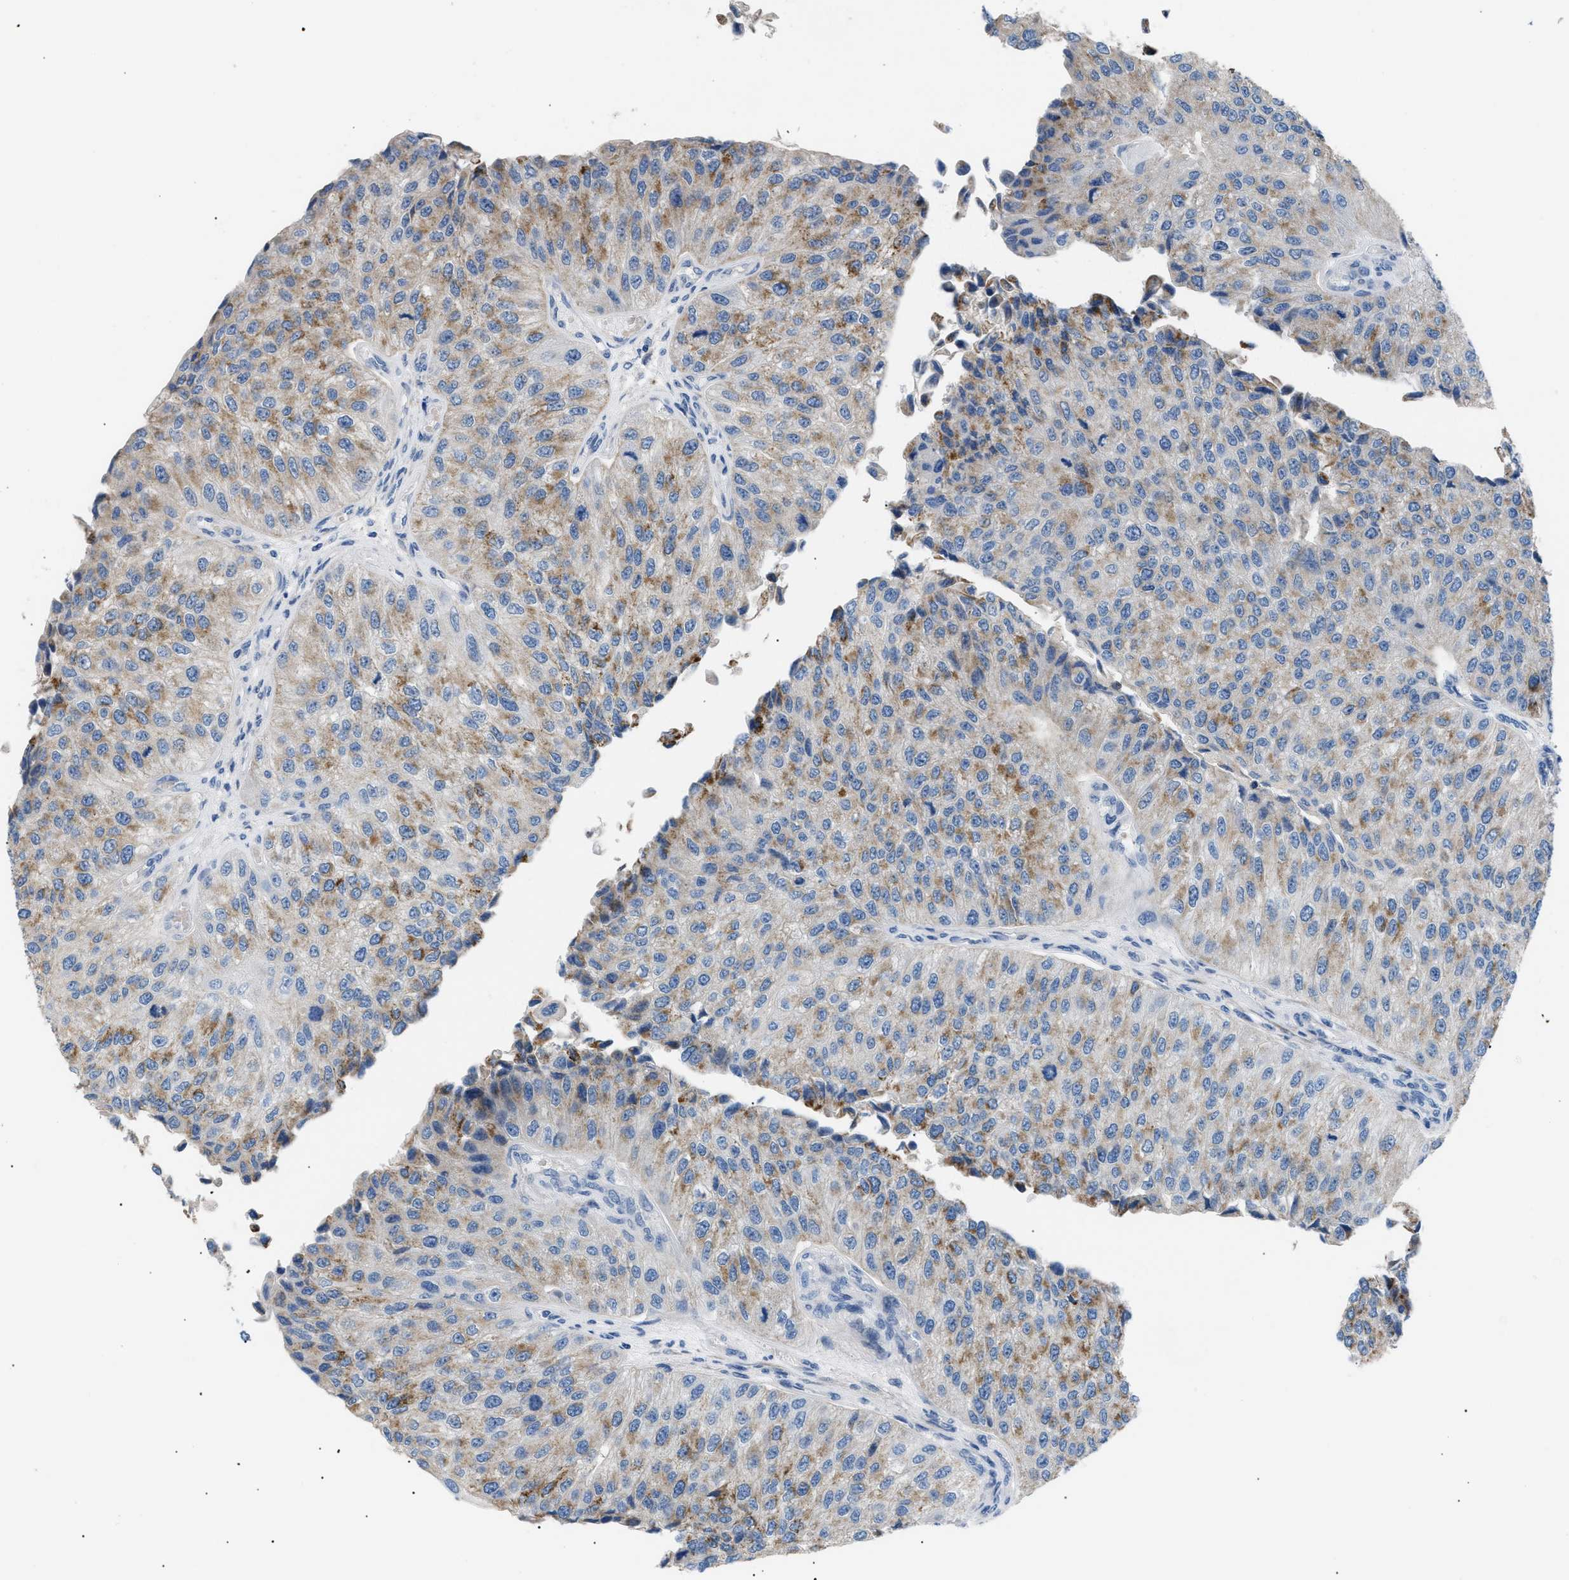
{"staining": {"intensity": "weak", "quantity": "25%-75%", "location": "cytoplasmic/membranous"}, "tissue": "urothelial cancer", "cell_type": "Tumor cells", "image_type": "cancer", "snomed": [{"axis": "morphology", "description": "Urothelial carcinoma, High grade"}, {"axis": "topography", "description": "Kidney"}, {"axis": "topography", "description": "Urinary bladder"}], "caption": "Protein expression analysis of human urothelial carcinoma (high-grade) reveals weak cytoplasmic/membranous staining in approximately 25%-75% of tumor cells.", "gene": "ICA1", "patient": {"sex": "male", "age": 77}}